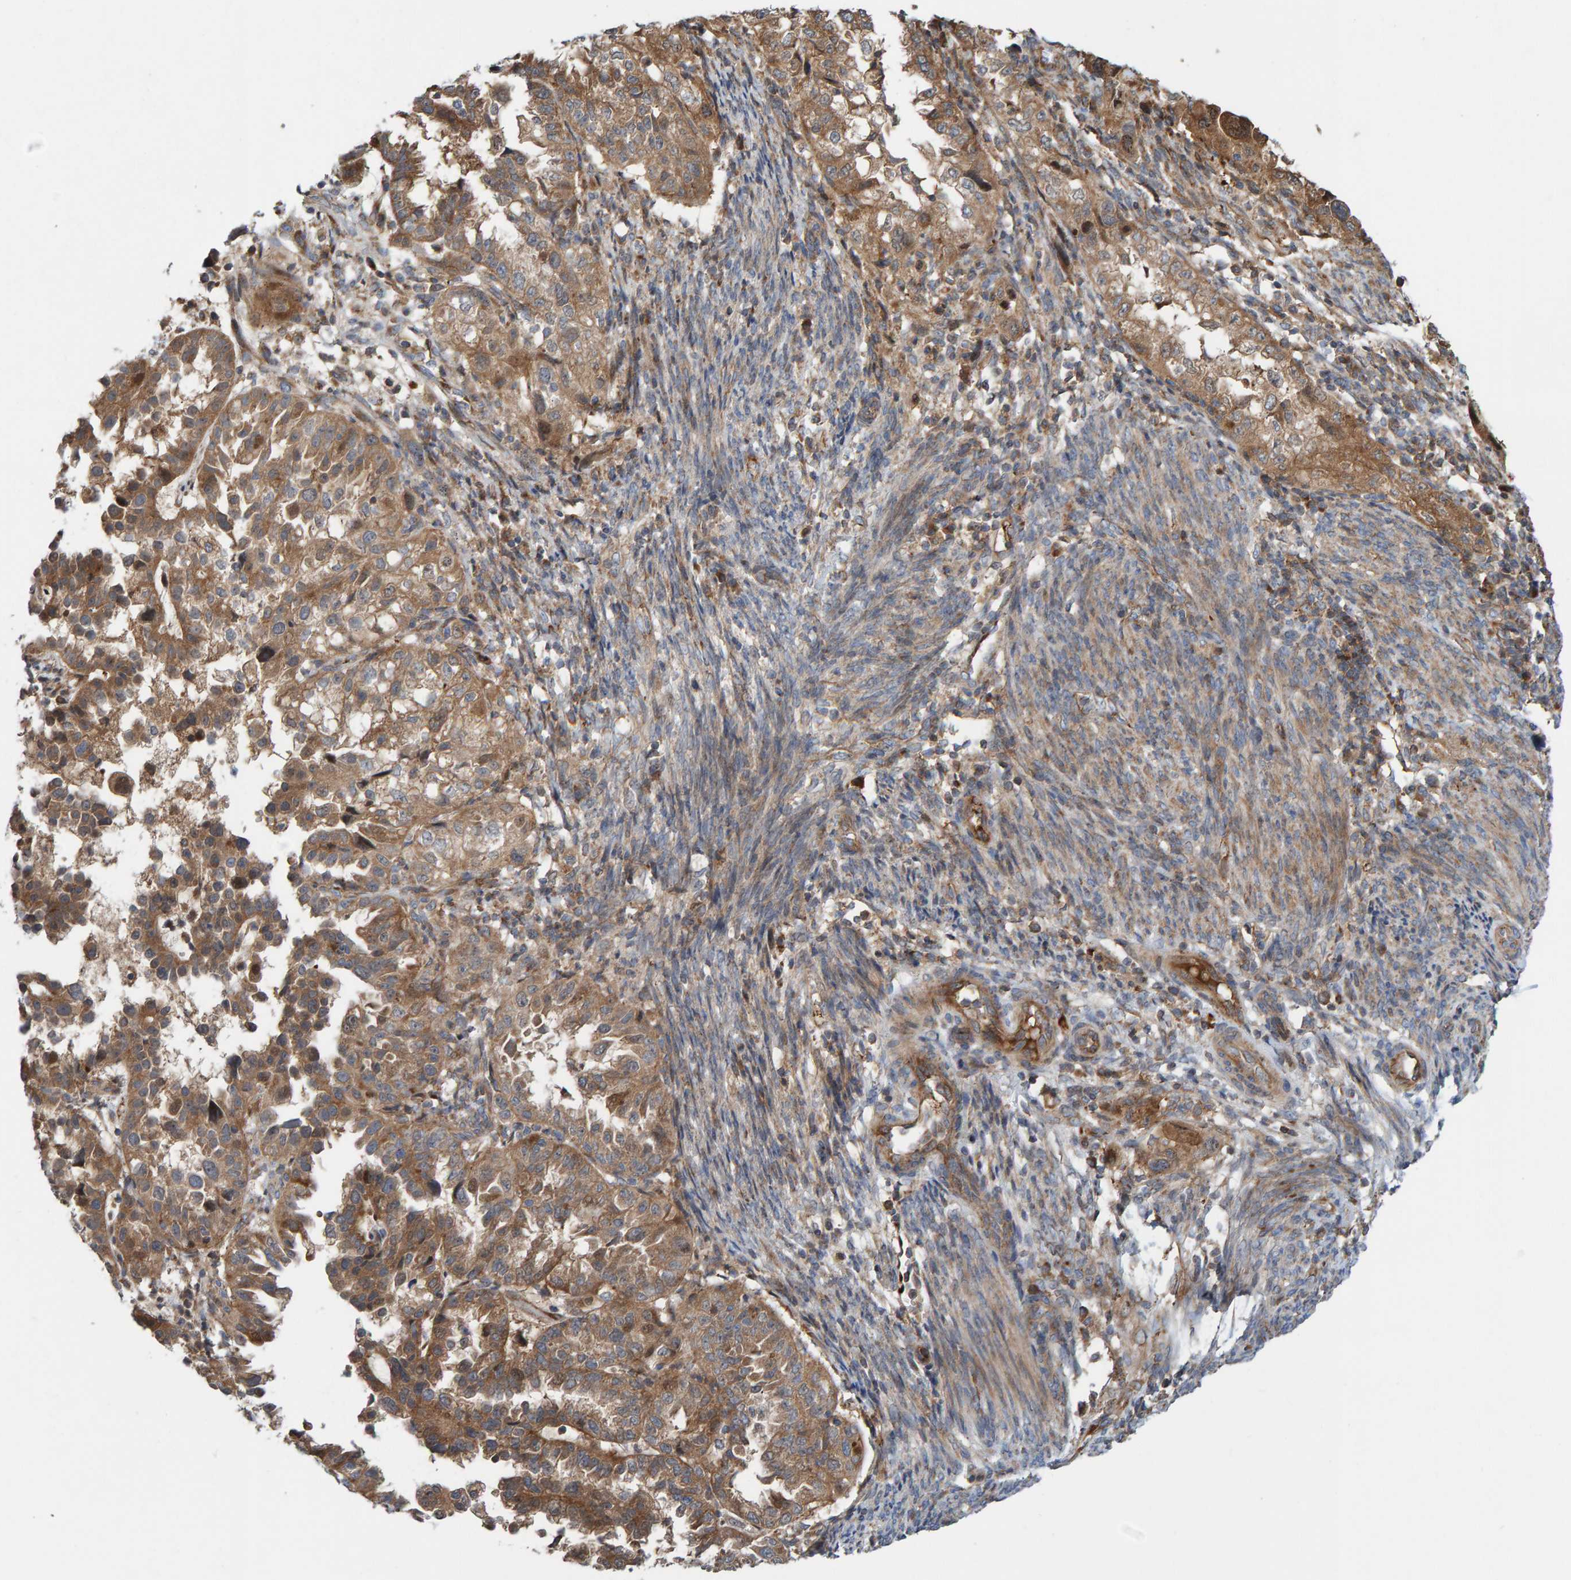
{"staining": {"intensity": "moderate", "quantity": ">75%", "location": "cytoplasmic/membranous"}, "tissue": "endometrial cancer", "cell_type": "Tumor cells", "image_type": "cancer", "snomed": [{"axis": "morphology", "description": "Adenocarcinoma, NOS"}, {"axis": "topography", "description": "Endometrium"}], "caption": "Protein staining exhibits moderate cytoplasmic/membranous staining in approximately >75% of tumor cells in endometrial cancer (adenocarcinoma).", "gene": "KIAA0753", "patient": {"sex": "female", "age": 85}}